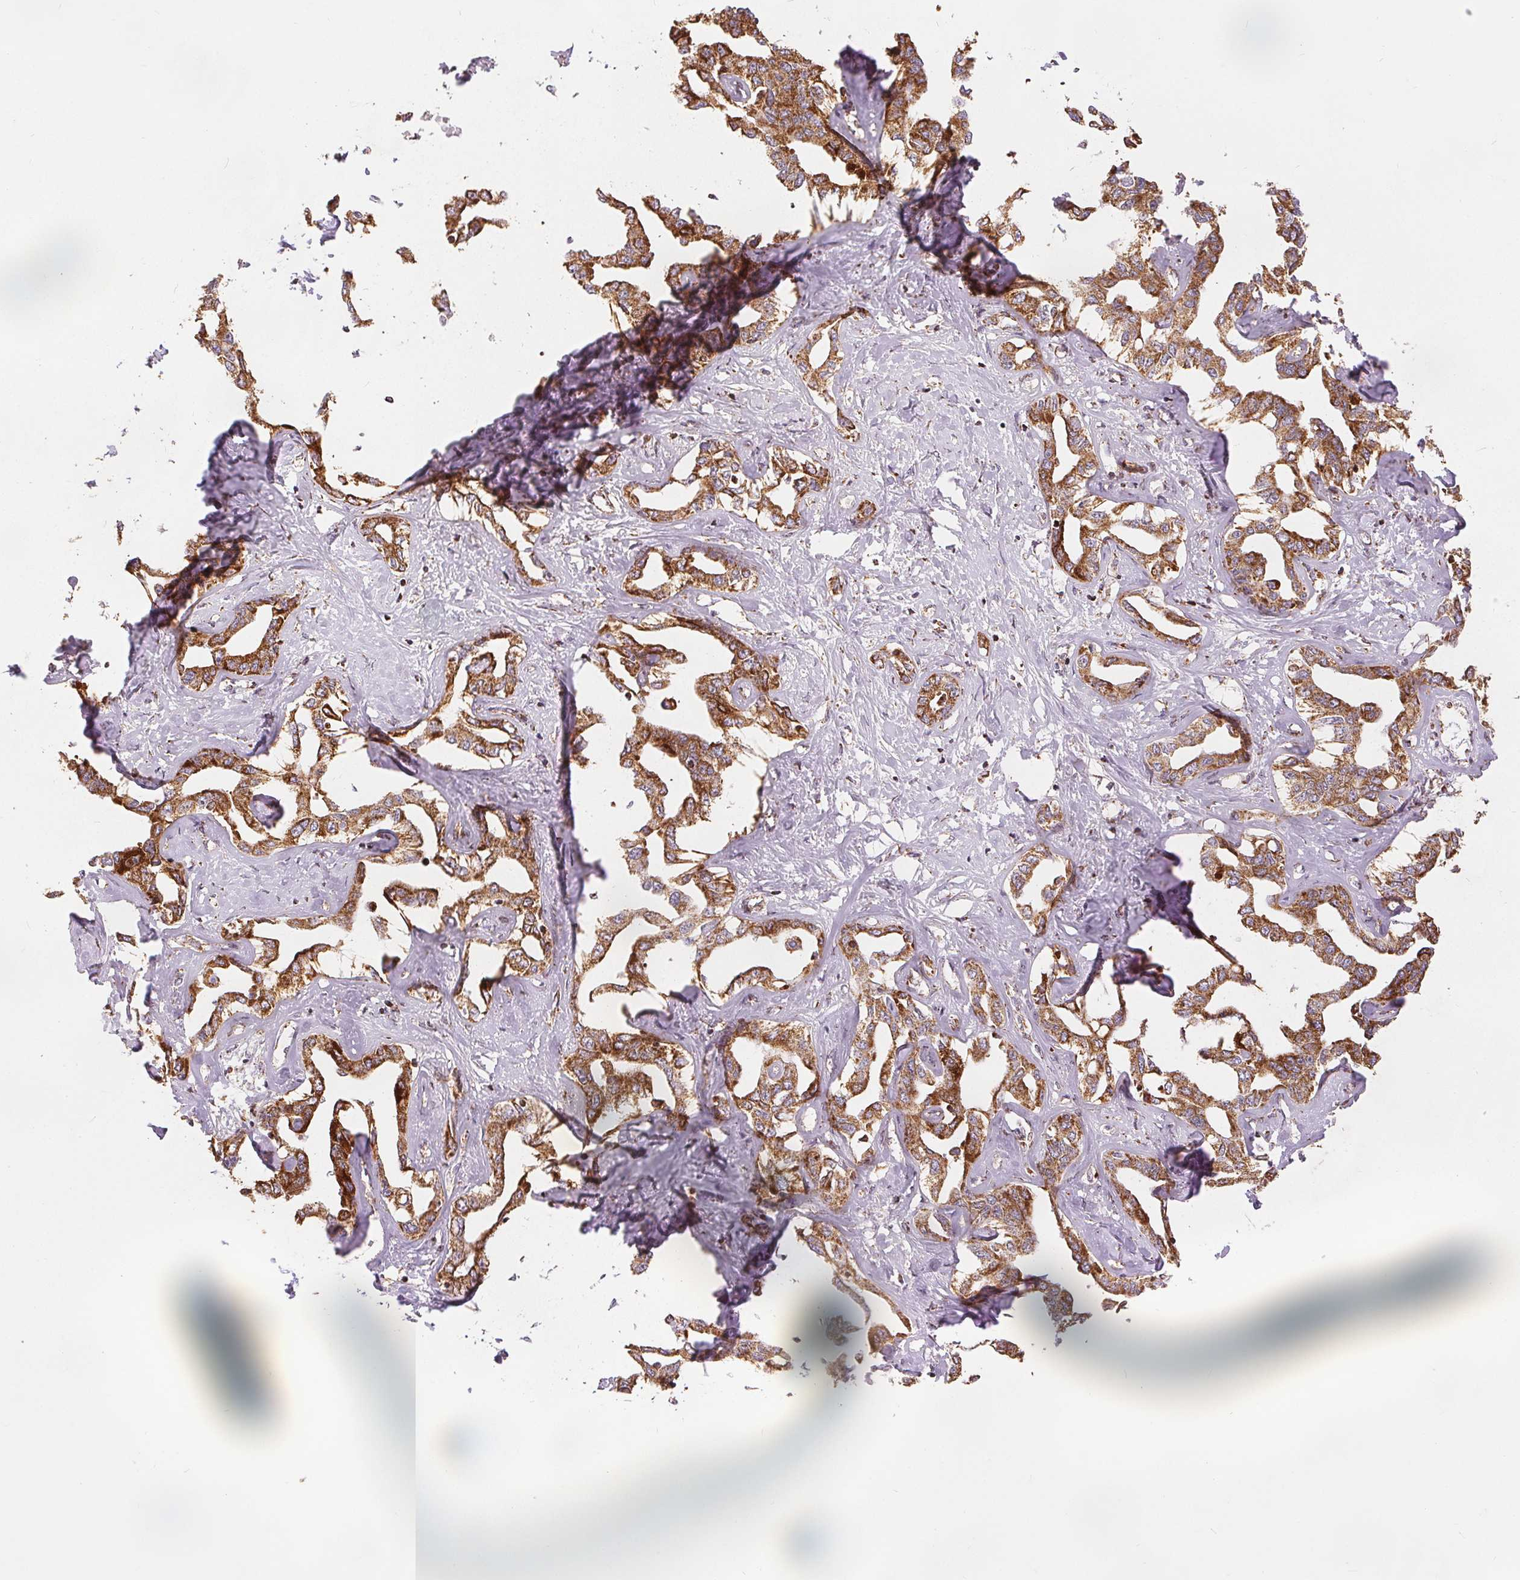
{"staining": {"intensity": "strong", "quantity": ">75%", "location": "cytoplasmic/membranous"}, "tissue": "liver cancer", "cell_type": "Tumor cells", "image_type": "cancer", "snomed": [{"axis": "morphology", "description": "Cholangiocarcinoma"}, {"axis": "topography", "description": "Liver"}], "caption": "Immunohistochemical staining of liver cancer (cholangiocarcinoma) reveals high levels of strong cytoplasmic/membranous protein positivity in approximately >75% of tumor cells.", "gene": "SDHB", "patient": {"sex": "male", "age": 59}}